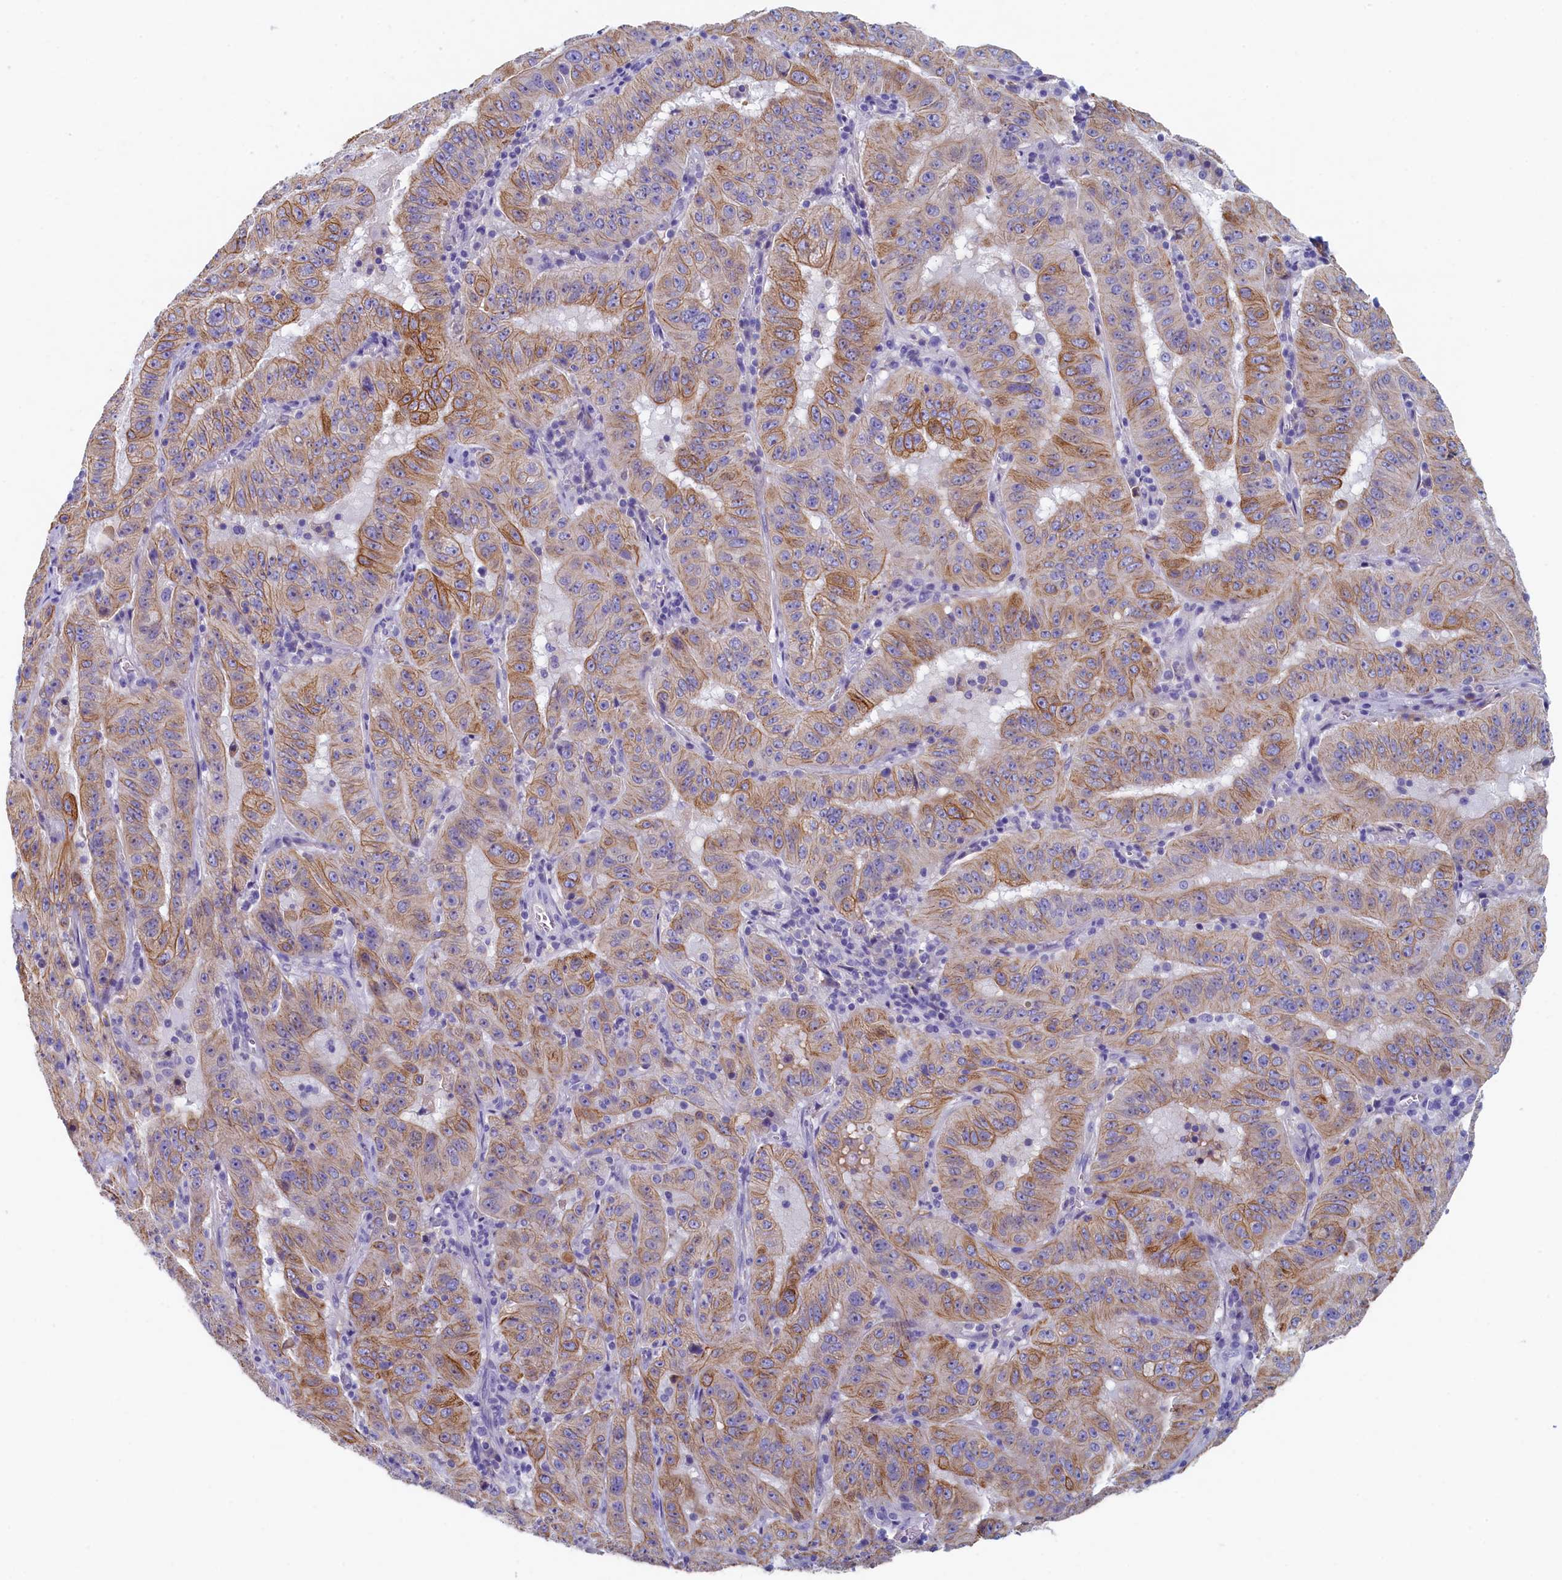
{"staining": {"intensity": "moderate", "quantity": ">75%", "location": "cytoplasmic/membranous"}, "tissue": "pancreatic cancer", "cell_type": "Tumor cells", "image_type": "cancer", "snomed": [{"axis": "morphology", "description": "Adenocarcinoma, NOS"}, {"axis": "topography", "description": "Pancreas"}], "caption": "Immunohistochemical staining of pancreatic adenocarcinoma shows medium levels of moderate cytoplasmic/membranous positivity in approximately >75% of tumor cells.", "gene": "GUCA1C", "patient": {"sex": "male", "age": 63}}